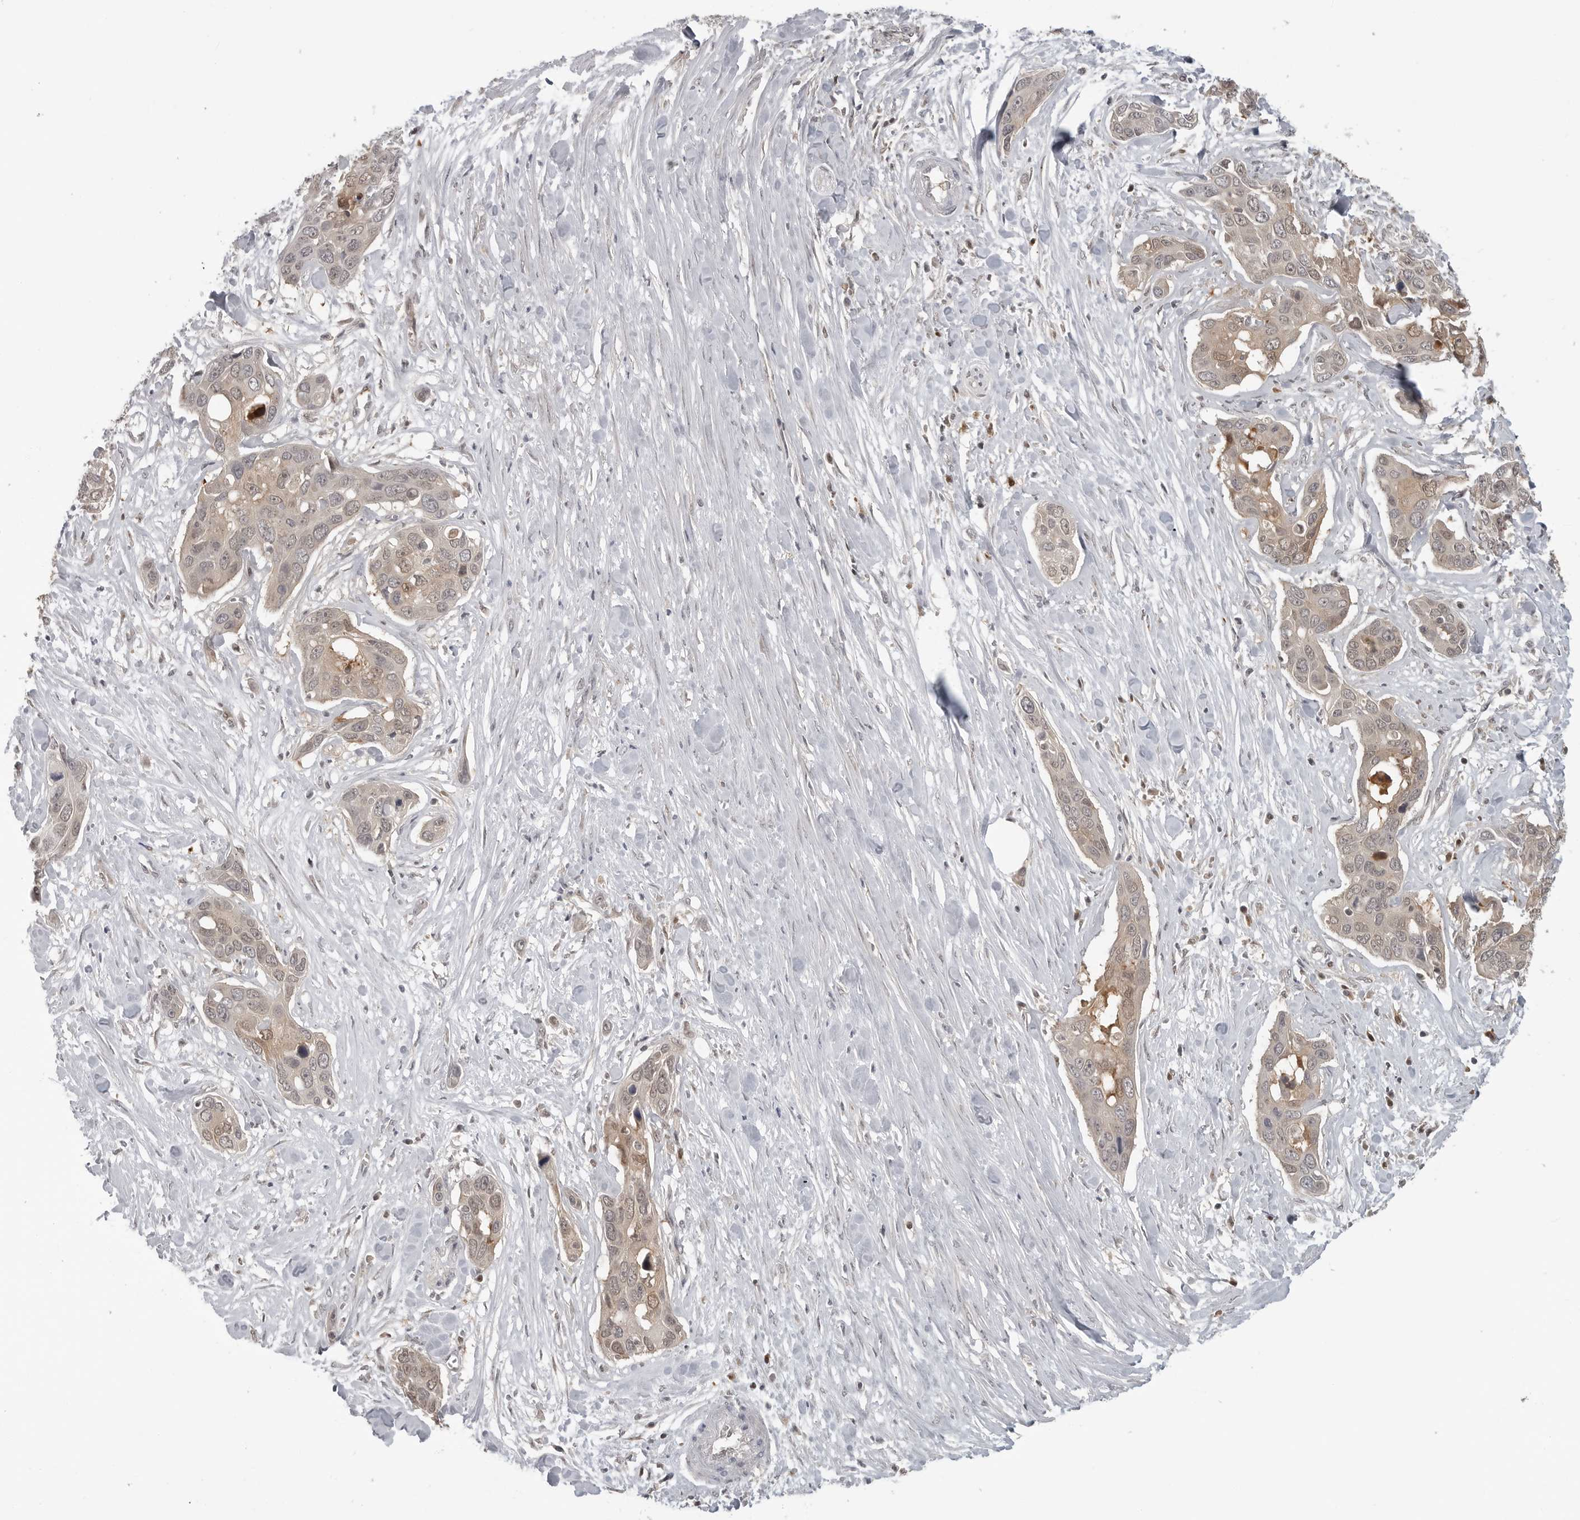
{"staining": {"intensity": "weak", "quantity": "25%-75%", "location": "cytoplasmic/membranous,nuclear"}, "tissue": "pancreatic cancer", "cell_type": "Tumor cells", "image_type": "cancer", "snomed": [{"axis": "morphology", "description": "Adenocarcinoma, NOS"}, {"axis": "topography", "description": "Pancreas"}], "caption": "Tumor cells exhibit weak cytoplasmic/membranous and nuclear expression in approximately 25%-75% of cells in pancreatic cancer.", "gene": "CTIF", "patient": {"sex": "female", "age": 60}}